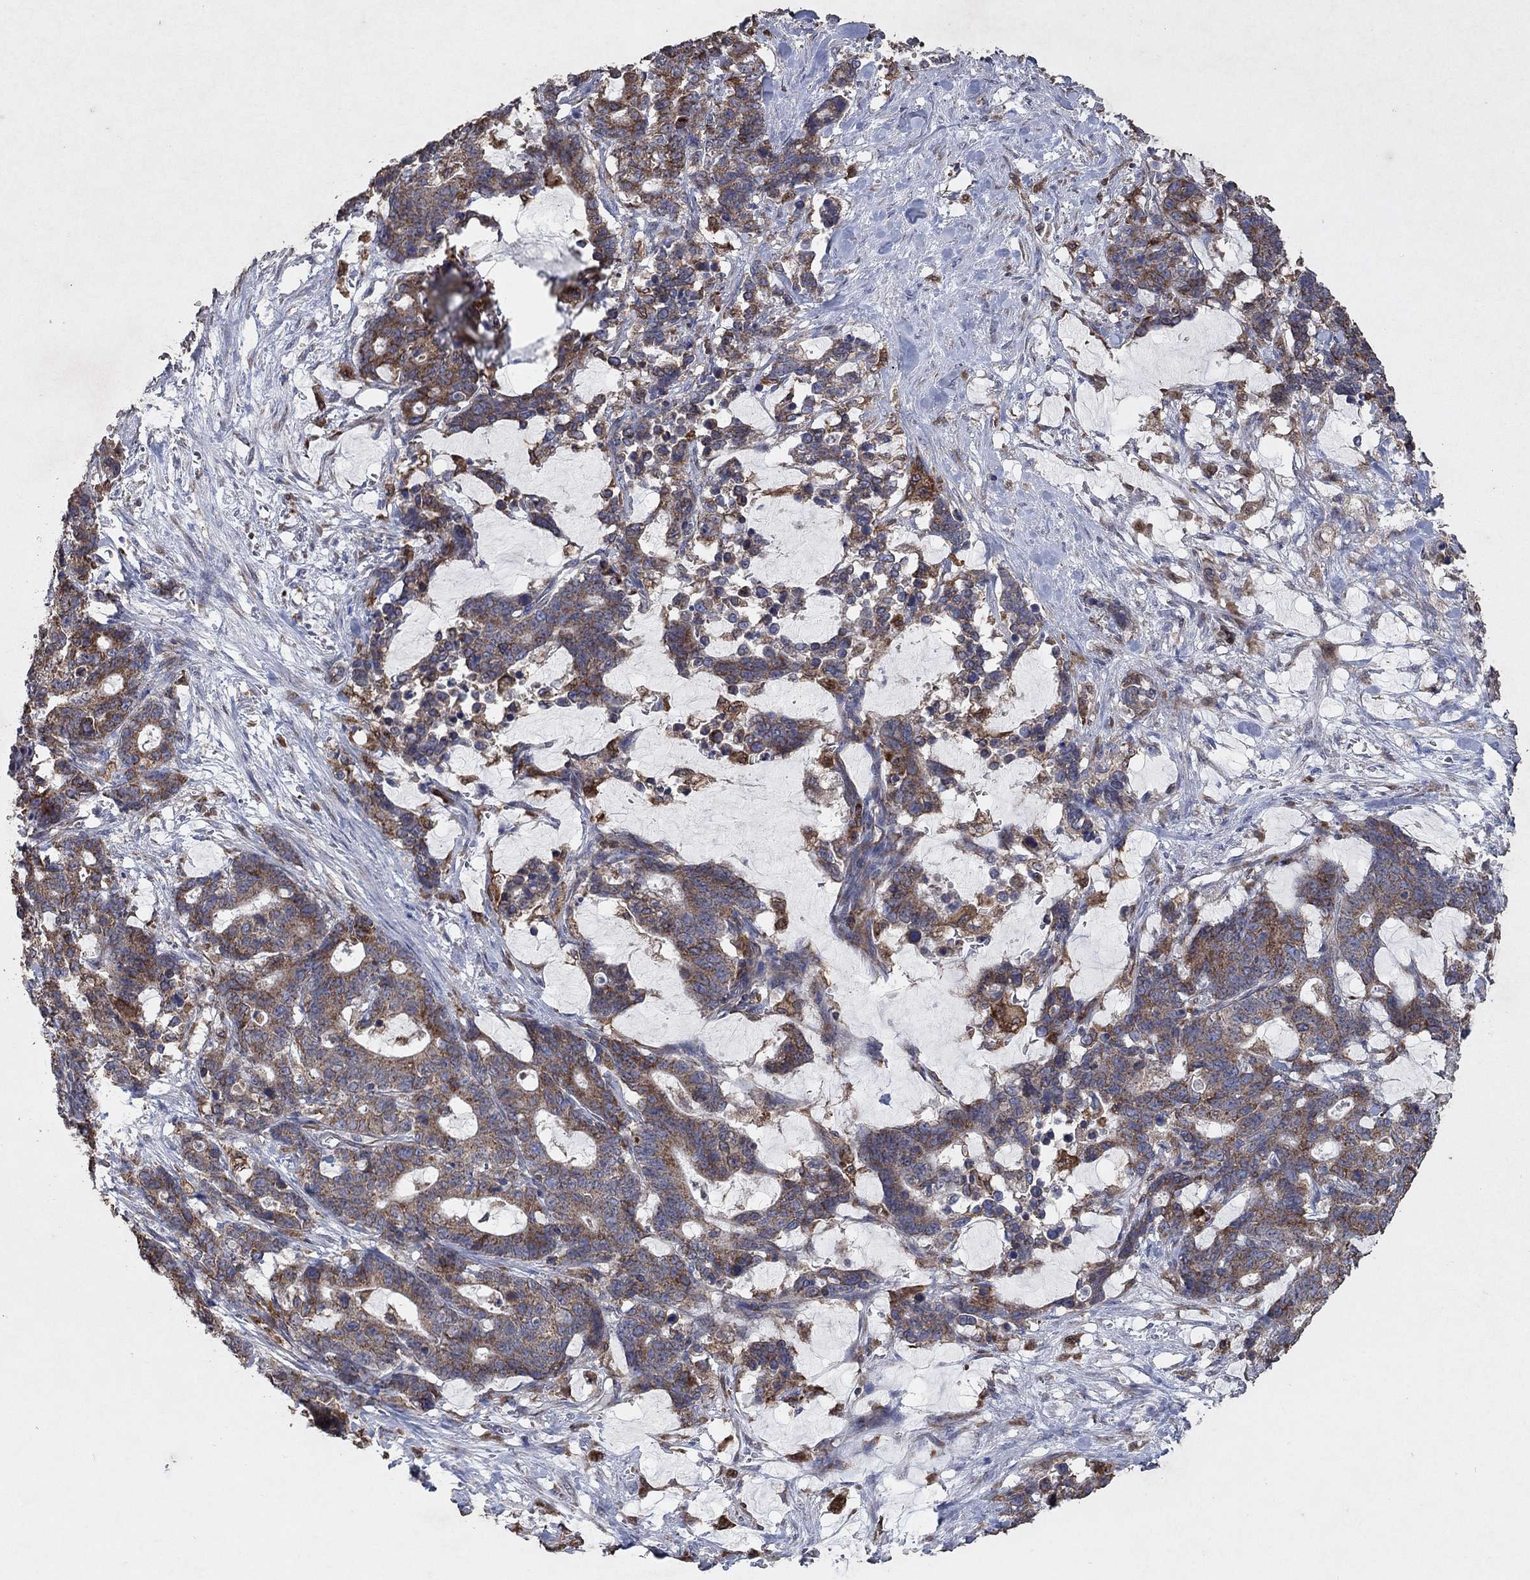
{"staining": {"intensity": "moderate", "quantity": ">75%", "location": "cytoplasmic/membranous"}, "tissue": "stomach cancer", "cell_type": "Tumor cells", "image_type": "cancer", "snomed": [{"axis": "morphology", "description": "Normal tissue, NOS"}, {"axis": "morphology", "description": "Adenocarcinoma, NOS"}, {"axis": "topography", "description": "Stomach"}], "caption": "Stomach cancer (adenocarcinoma) was stained to show a protein in brown. There is medium levels of moderate cytoplasmic/membranous positivity in approximately >75% of tumor cells.", "gene": "NCEH1", "patient": {"sex": "female", "age": 64}}